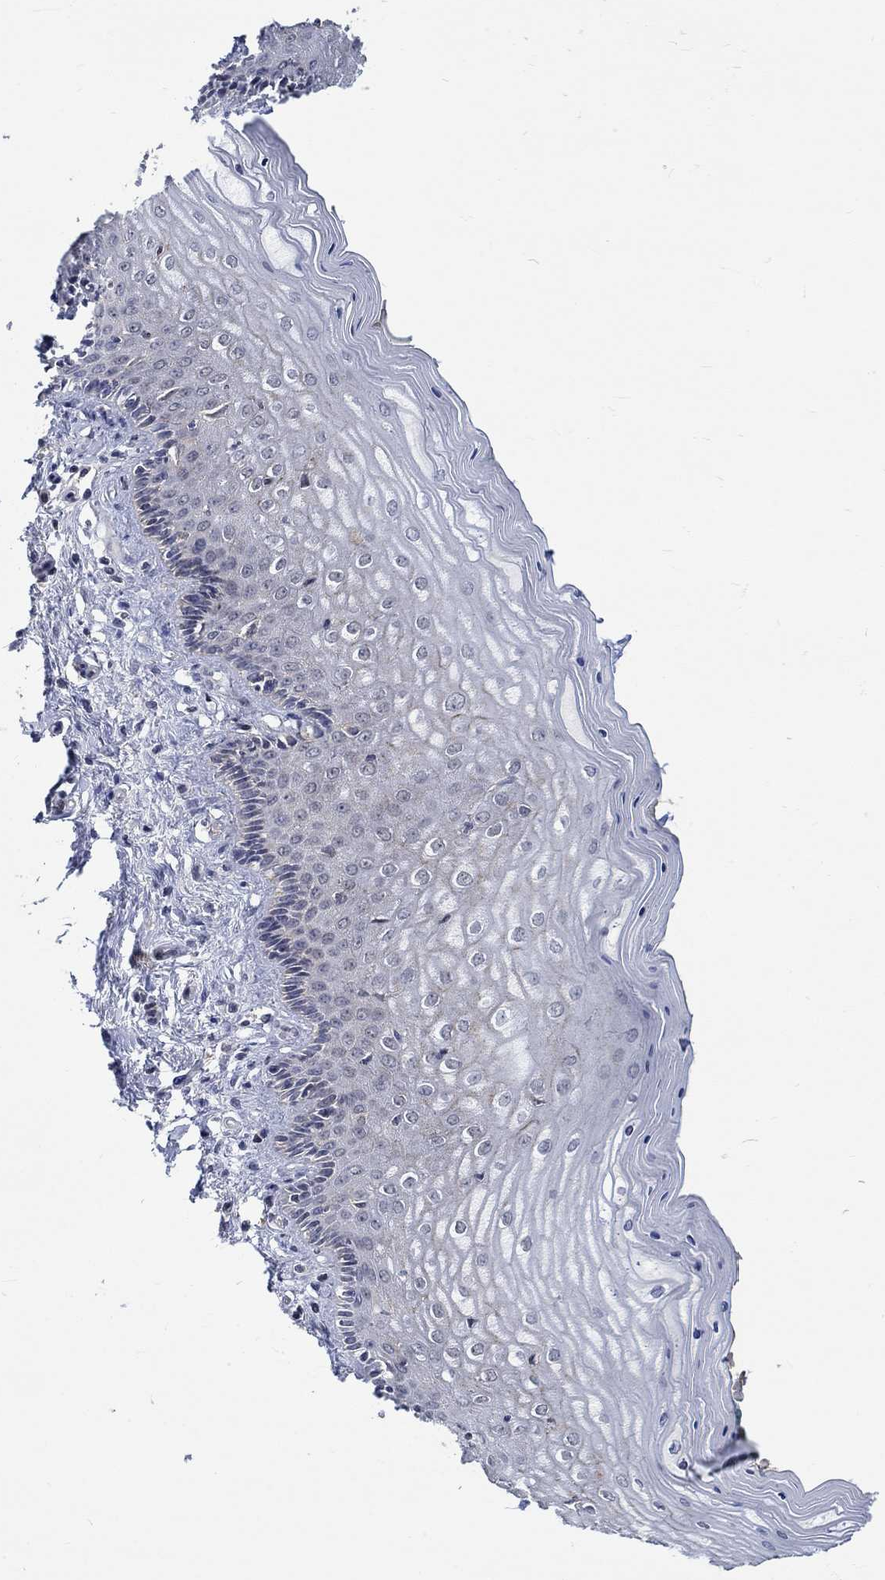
{"staining": {"intensity": "moderate", "quantity": "<25%", "location": "cytoplasmic/membranous"}, "tissue": "vagina", "cell_type": "Squamous epithelial cells", "image_type": "normal", "snomed": [{"axis": "morphology", "description": "Normal tissue, NOS"}, {"axis": "topography", "description": "Vagina"}], "caption": "This is a micrograph of immunohistochemistry staining of unremarkable vagina, which shows moderate expression in the cytoplasmic/membranous of squamous epithelial cells.", "gene": "WASF1", "patient": {"sex": "female", "age": 45}}